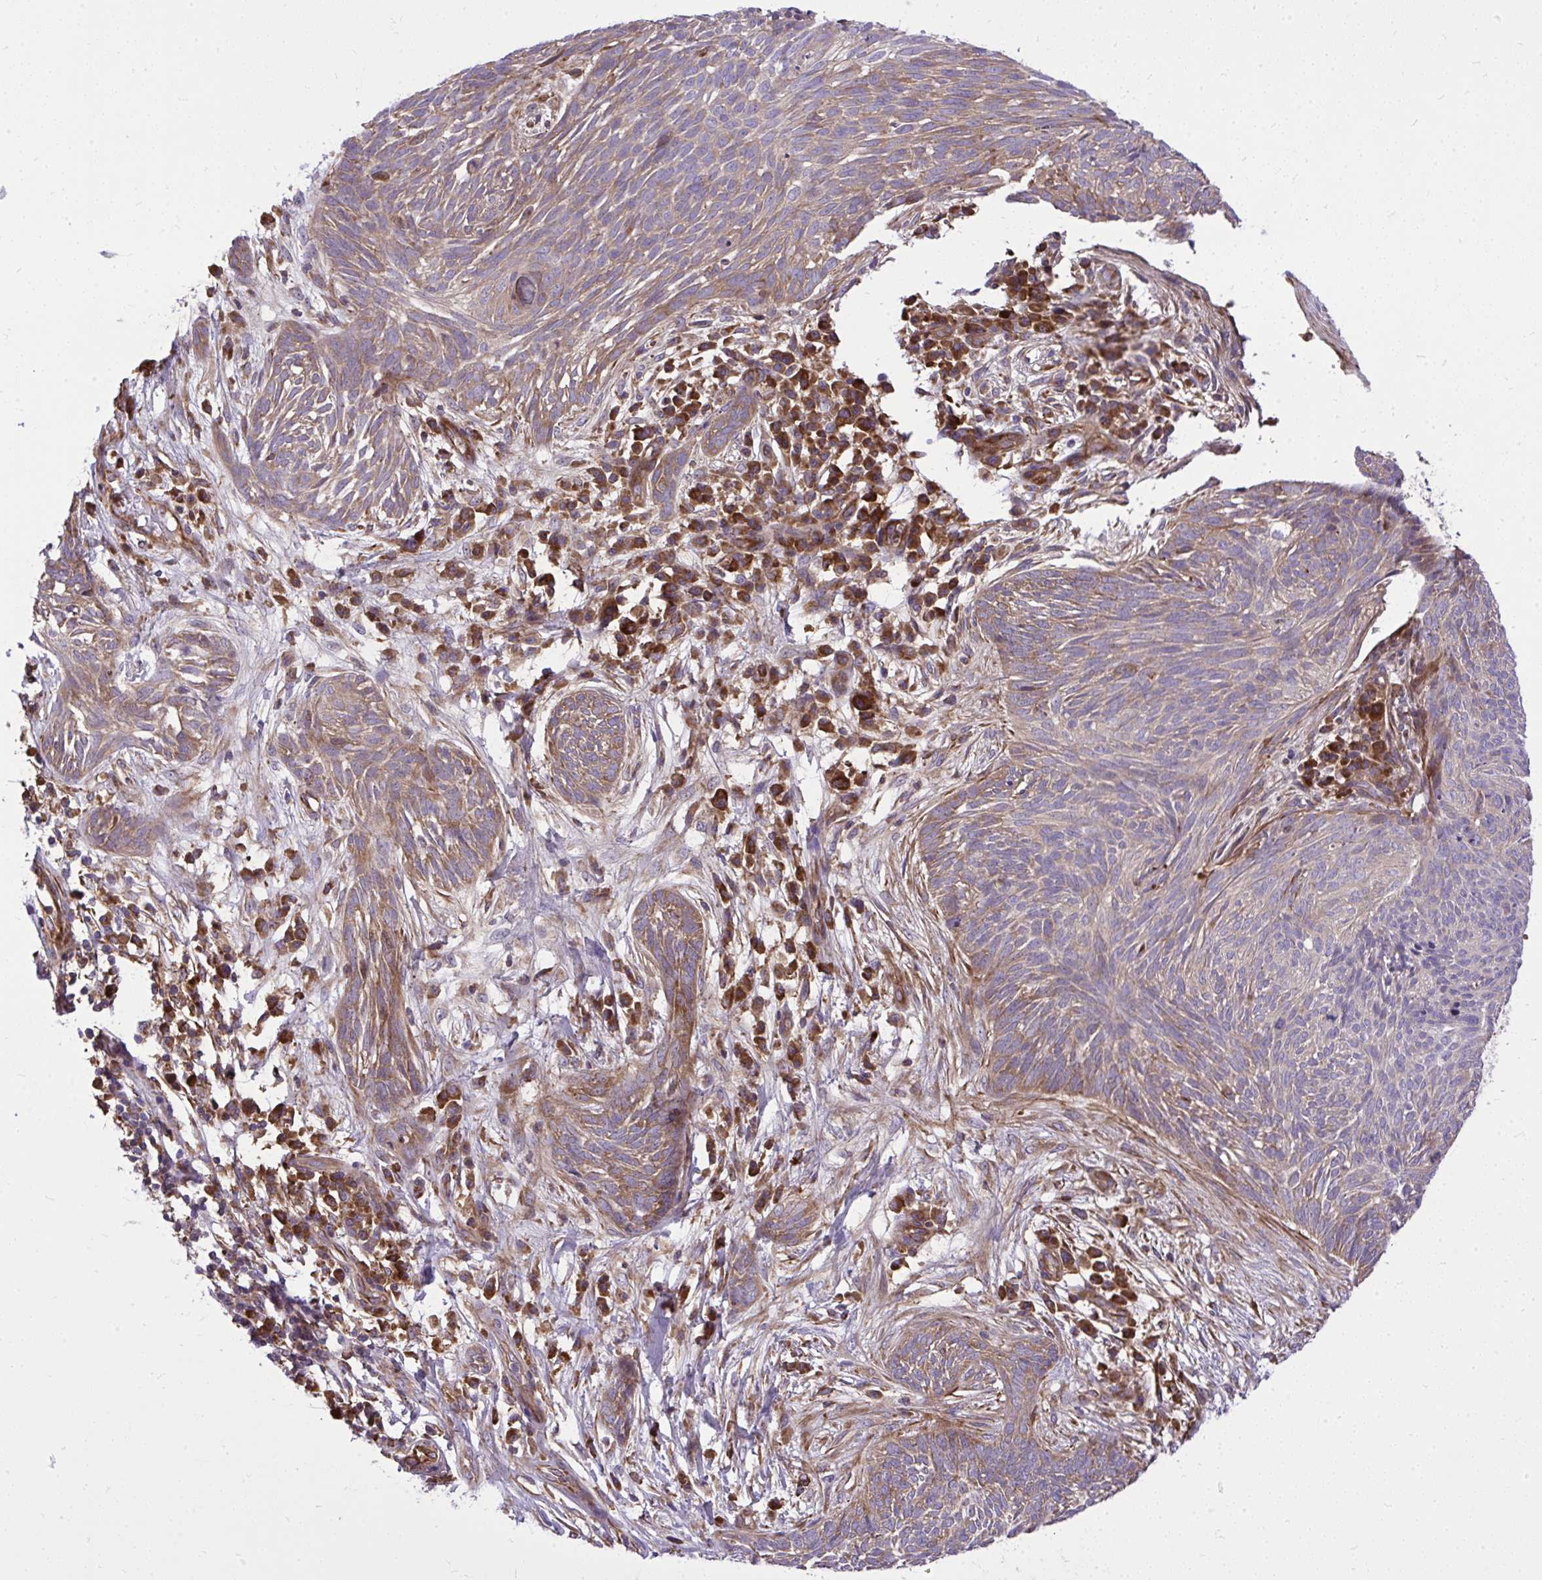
{"staining": {"intensity": "moderate", "quantity": ">75%", "location": "cytoplasmic/membranous"}, "tissue": "skin cancer", "cell_type": "Tumor cells", "image_type": "cancer", "snomed": [{"axis": "morphology", "description": "Basal cell carcinoma"}, {"axis": "topography", "description": "Skin"}, {"axis": "topography", "description": "Skin, foot"}], "caption": "IHC micrograph of neoplastic tissue: human skin basal cell carcinoma stained using immunohistochemistry (IHC) demonstrates medium levels of moderate protein expression localized specifically in the cytoplasmic/membranous of tumor cells, appearing as a cytoplasmic/membranous brown color.", "gene": "PAIP2", "patient": {"sex": "female", "age": 86}}